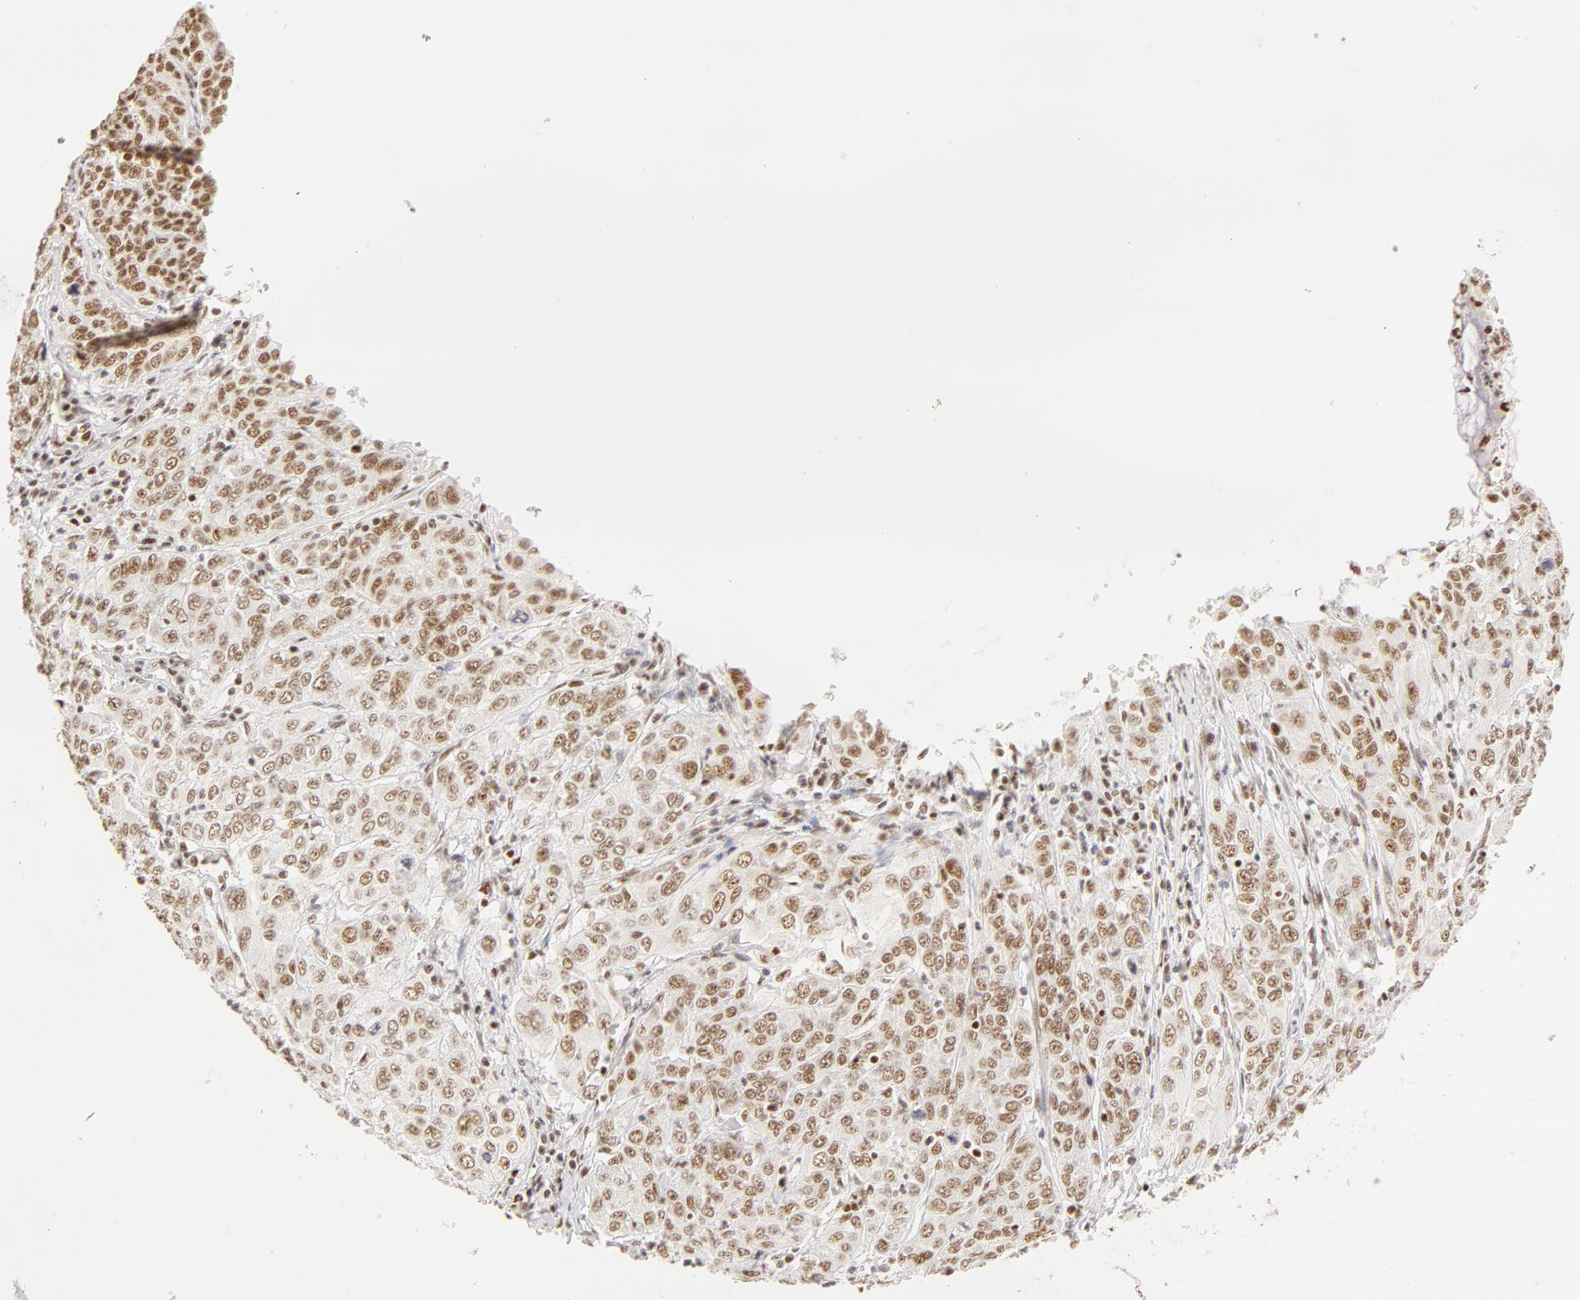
{"staining": {"intensity": "weak", "quantity": ">75%", "location": "nuclear"}, "tissue": "cervical cancer", "cell_type": "Tumor cells", "image_type": "cancer", "snomed": [{"axis": "morphology", "description": "Squamous cell carcinoma, NOS"}, {"axis": "topography", "description": "Cervix"}], "caption": "A histopathology image showing weak nuclear staining in about >75% of tumor cells in cervical cancer (squamous cell carcinoma), as visualized by brown immunohistochemical staining.", "gene": "RBM39", "patient": {"sex": "female", "age": 38}}